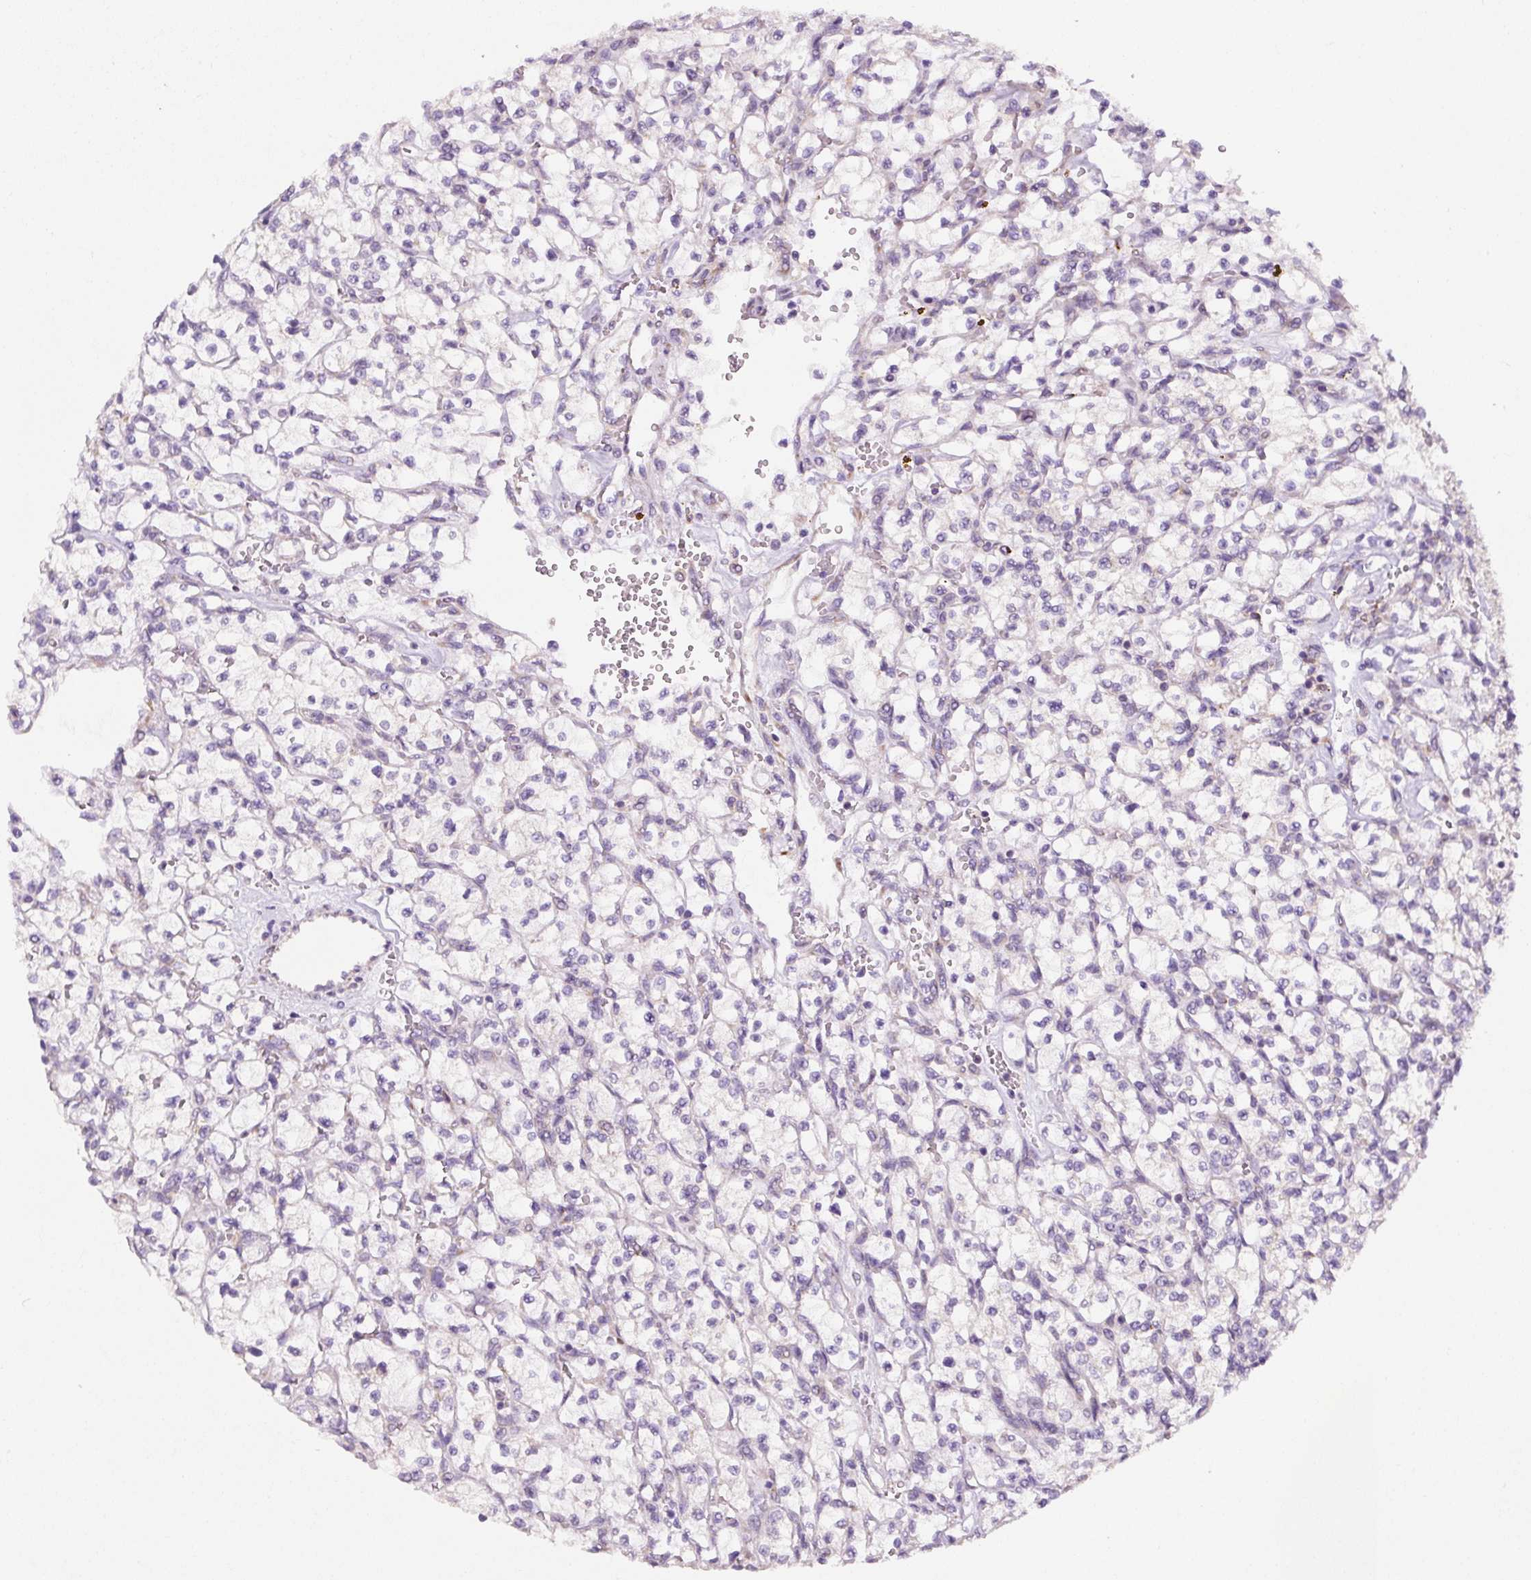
{"staining": {"intensity": "negative", "quantity": "none", "location": "none"}, "tissue": "renal cancer", "cell_type": "Tumor cells", "image_type": "cancer", "snomed": [{"axis": "morphology", "description": "Adenocarcinoma, NOS"}, {"axis": "topography", "description": "Kidney"}], "caption": "There is no significant expression in tumor cells of renal adenocarcinoma.", "gene": "DDOST", "patient": {"sex": "female", "age": 64}}